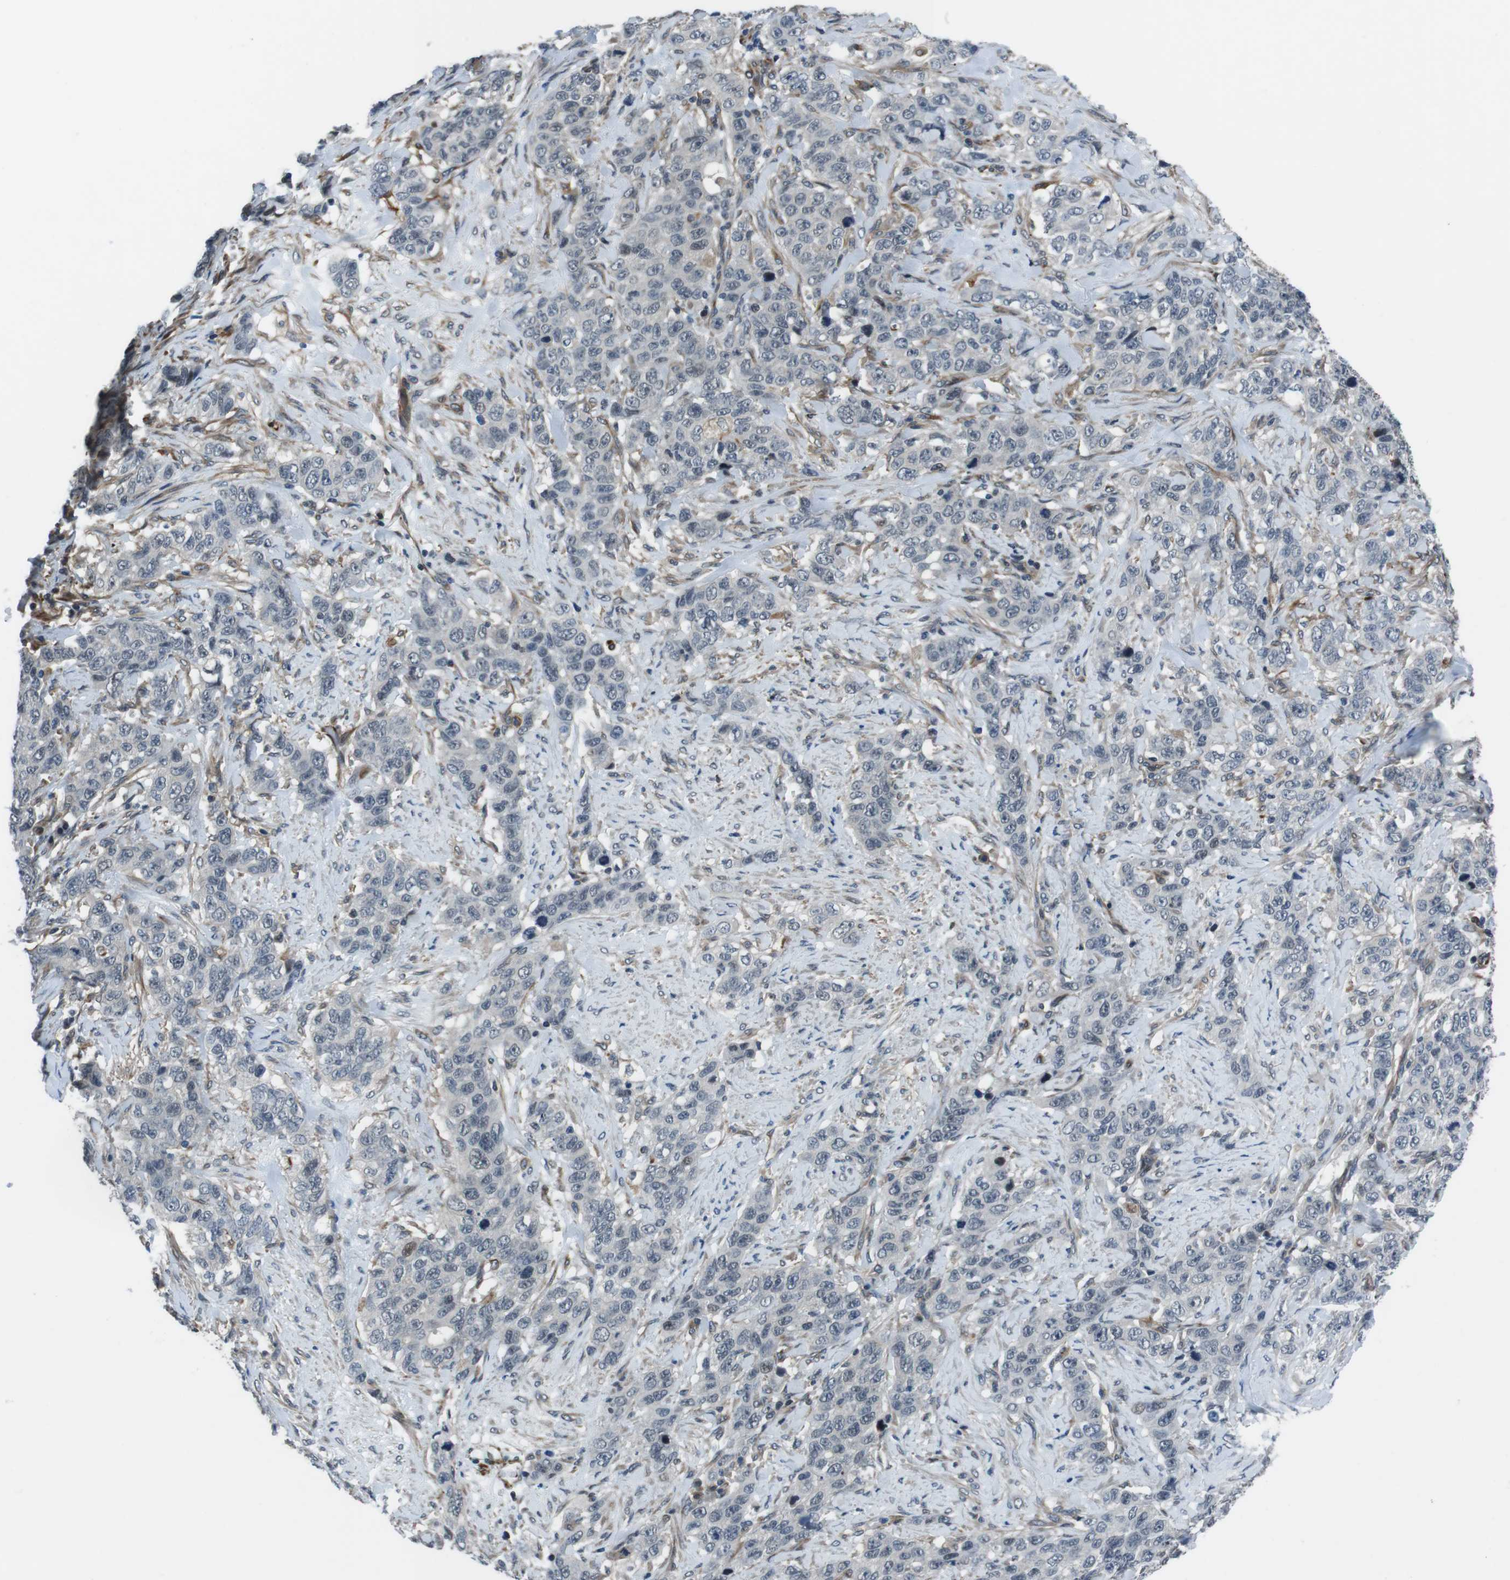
{"staining": {"intensity": "negative", "quantity": "none", "location": "none"}, "tissue": "stomach cancer", "cell_type": "Tumor cells", "image_type": "cancer", "snomed": [{"axis": "morphology", "description": "Adenocarcinoma, NOS"}, {"axis": "topography", "description": "Stomach"}], "caption": "Protein analysis of adenocarcinoma (stomach) reveals no significant positivity in tumor cells. (DAB immunohistochemistry with hematoxylin counter stain).", "gene": "LRRC49", "patient": {"sex": "male", "age": 48}}